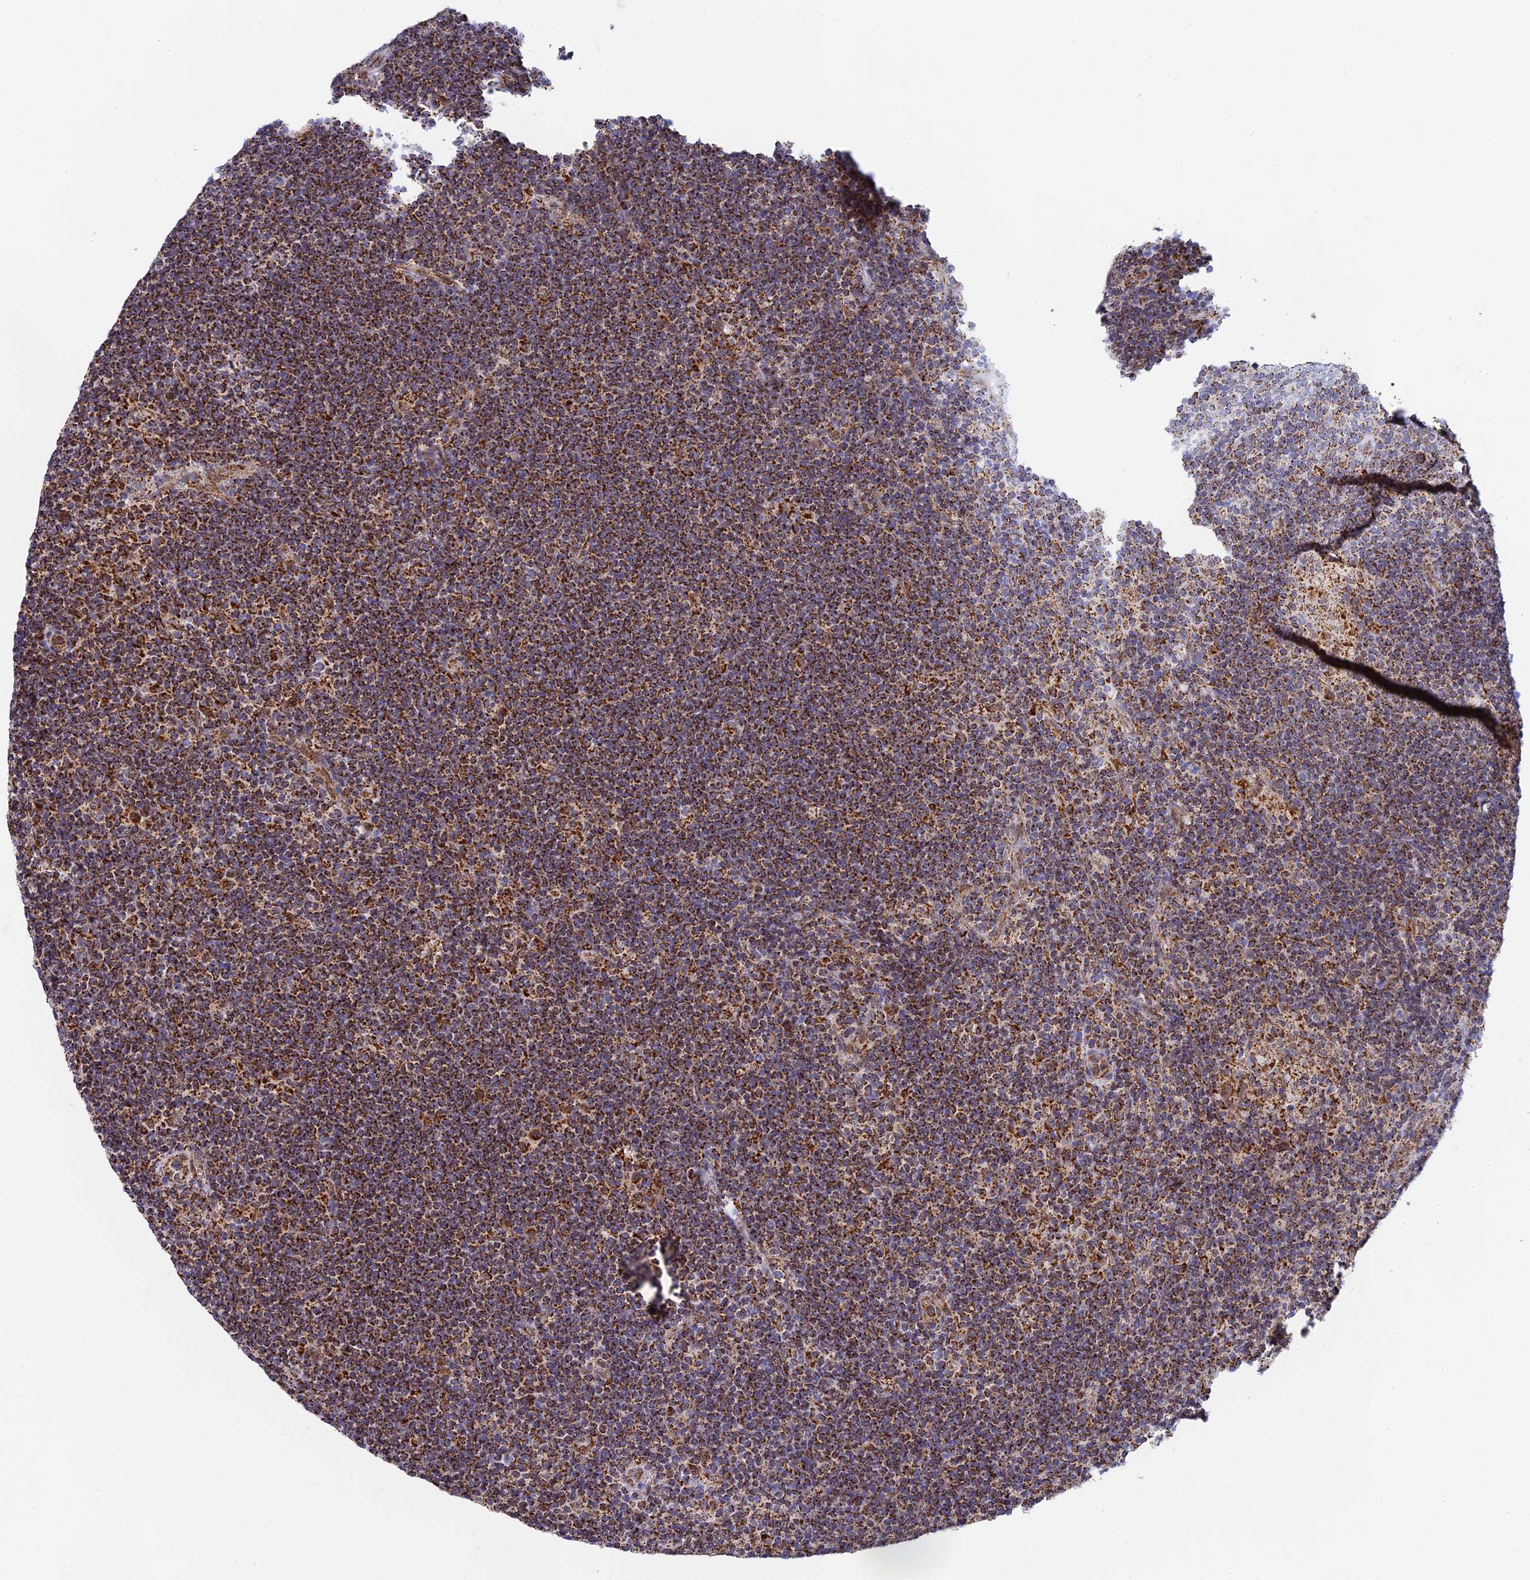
{"staining": {"intensity": "strong", "quantity": ">75%", "location": "cytoplasmic/membranous"}, "tissue": "lymphoma", "cell_type": "Tumor cells", "image_type": "cancer", "snomed": [{"axis": "morphology", "description": "Hodgkin's disease, NOS"}, {"axis": "topography", "description": "Lymph node"}], "caption": "A brown stain labels strong cytoplasmic/membranous expression of a protein in lymphoma tumor cells.", "gene": "CDC16", "patient": {"sex": "female", "age": 57}}